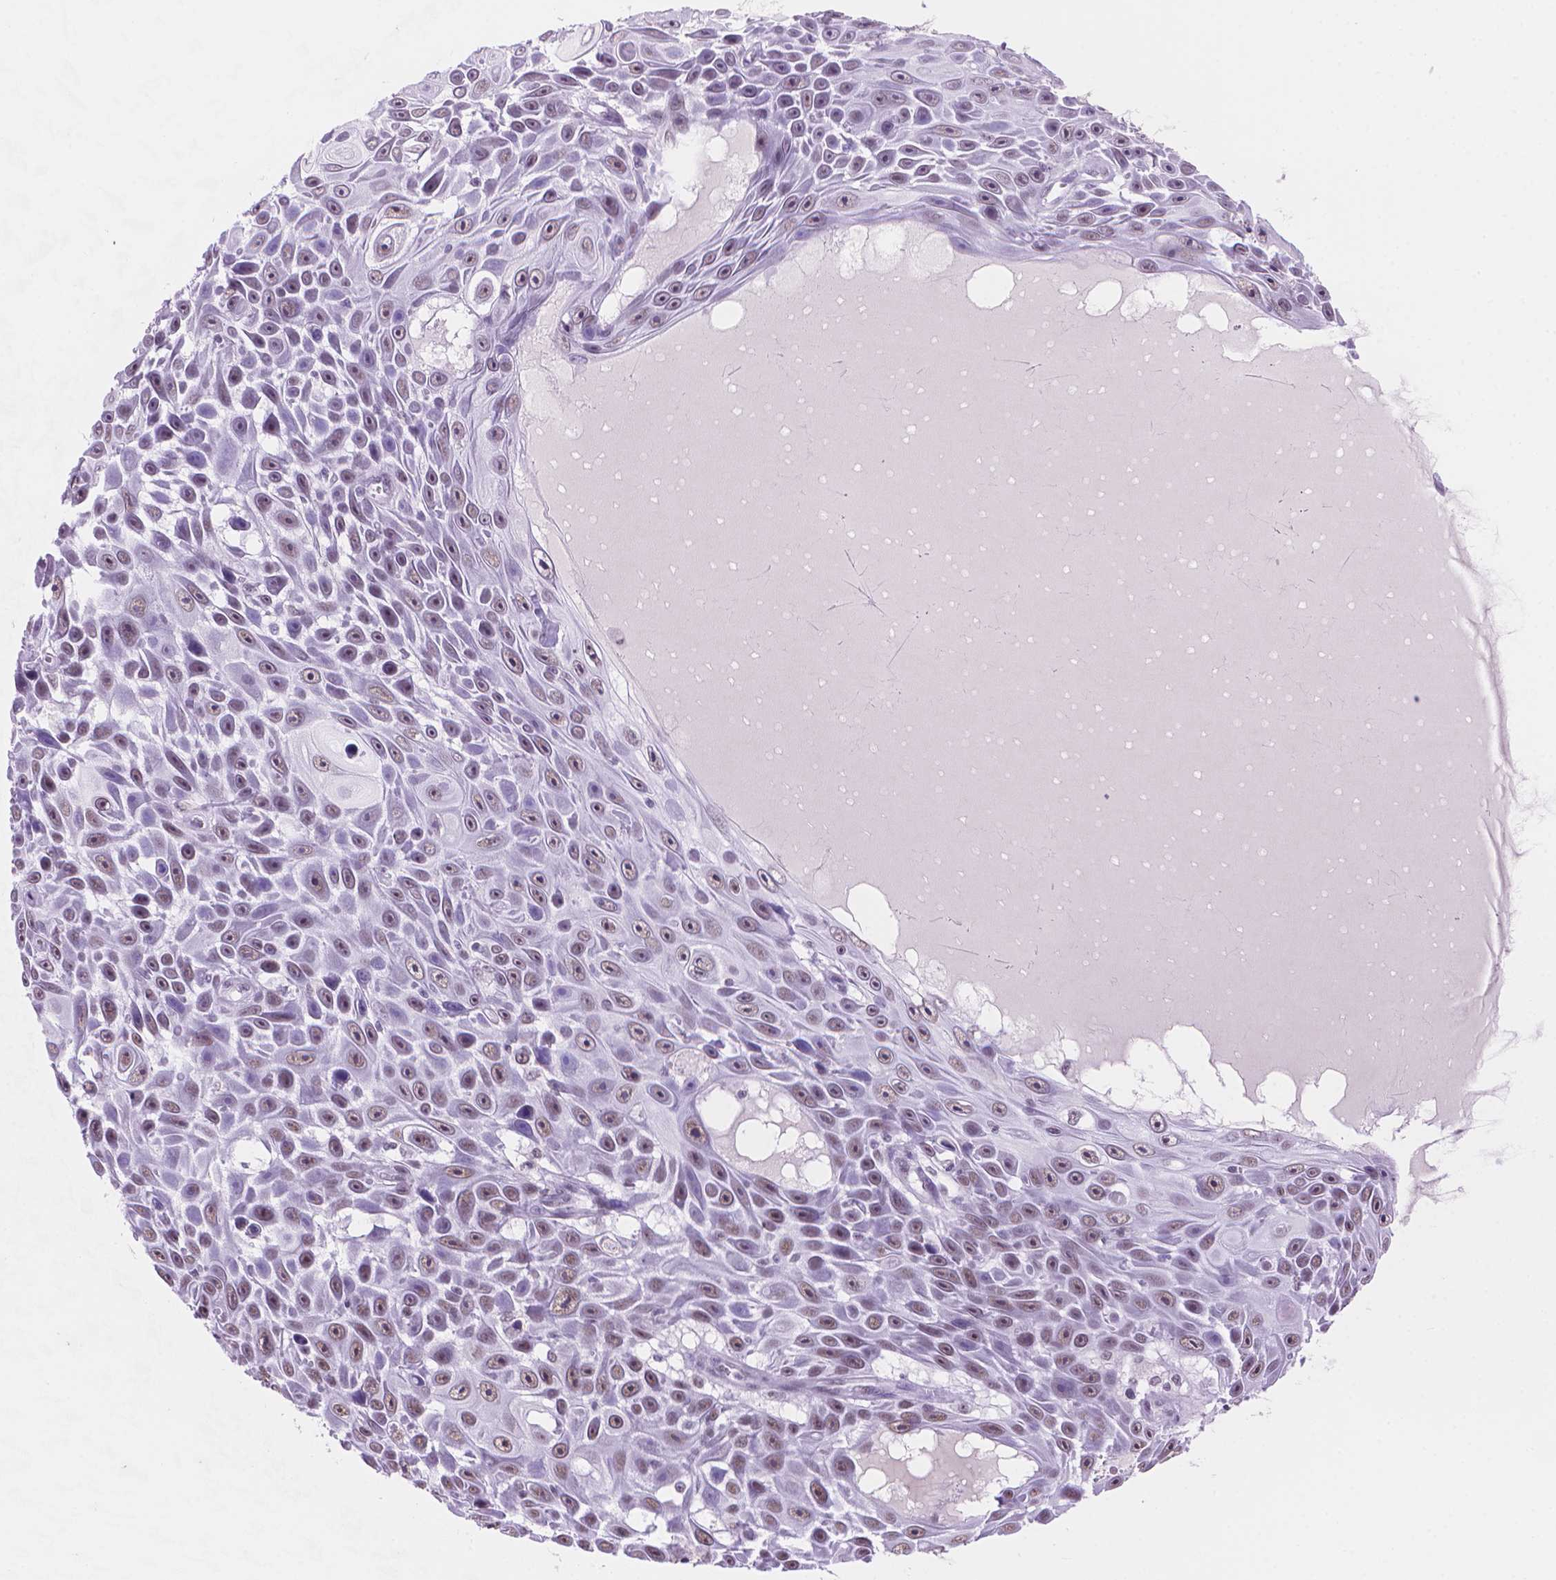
{"staining": {"intensity": "moderate", "quantity": "25%-75%", "location": "nuclear"}, "tissue": "skin cancer", "cell_type": "Tumor cells", "image_type": "cancer", "snomed": [{"axis": "morphology", "description": "Squamous cell carcinoma, NOS"}, {"axis": "topography", "description": "Skin"}], "caption": "Brown immunohistochemical staining in skin cancer (squamous cell carcinoma) demonstrates moderate nuclear staining in approximately 25%-75% of tumor cells.", "gene": "RPA4", "patient": {"sex": "male", "age": 82}}